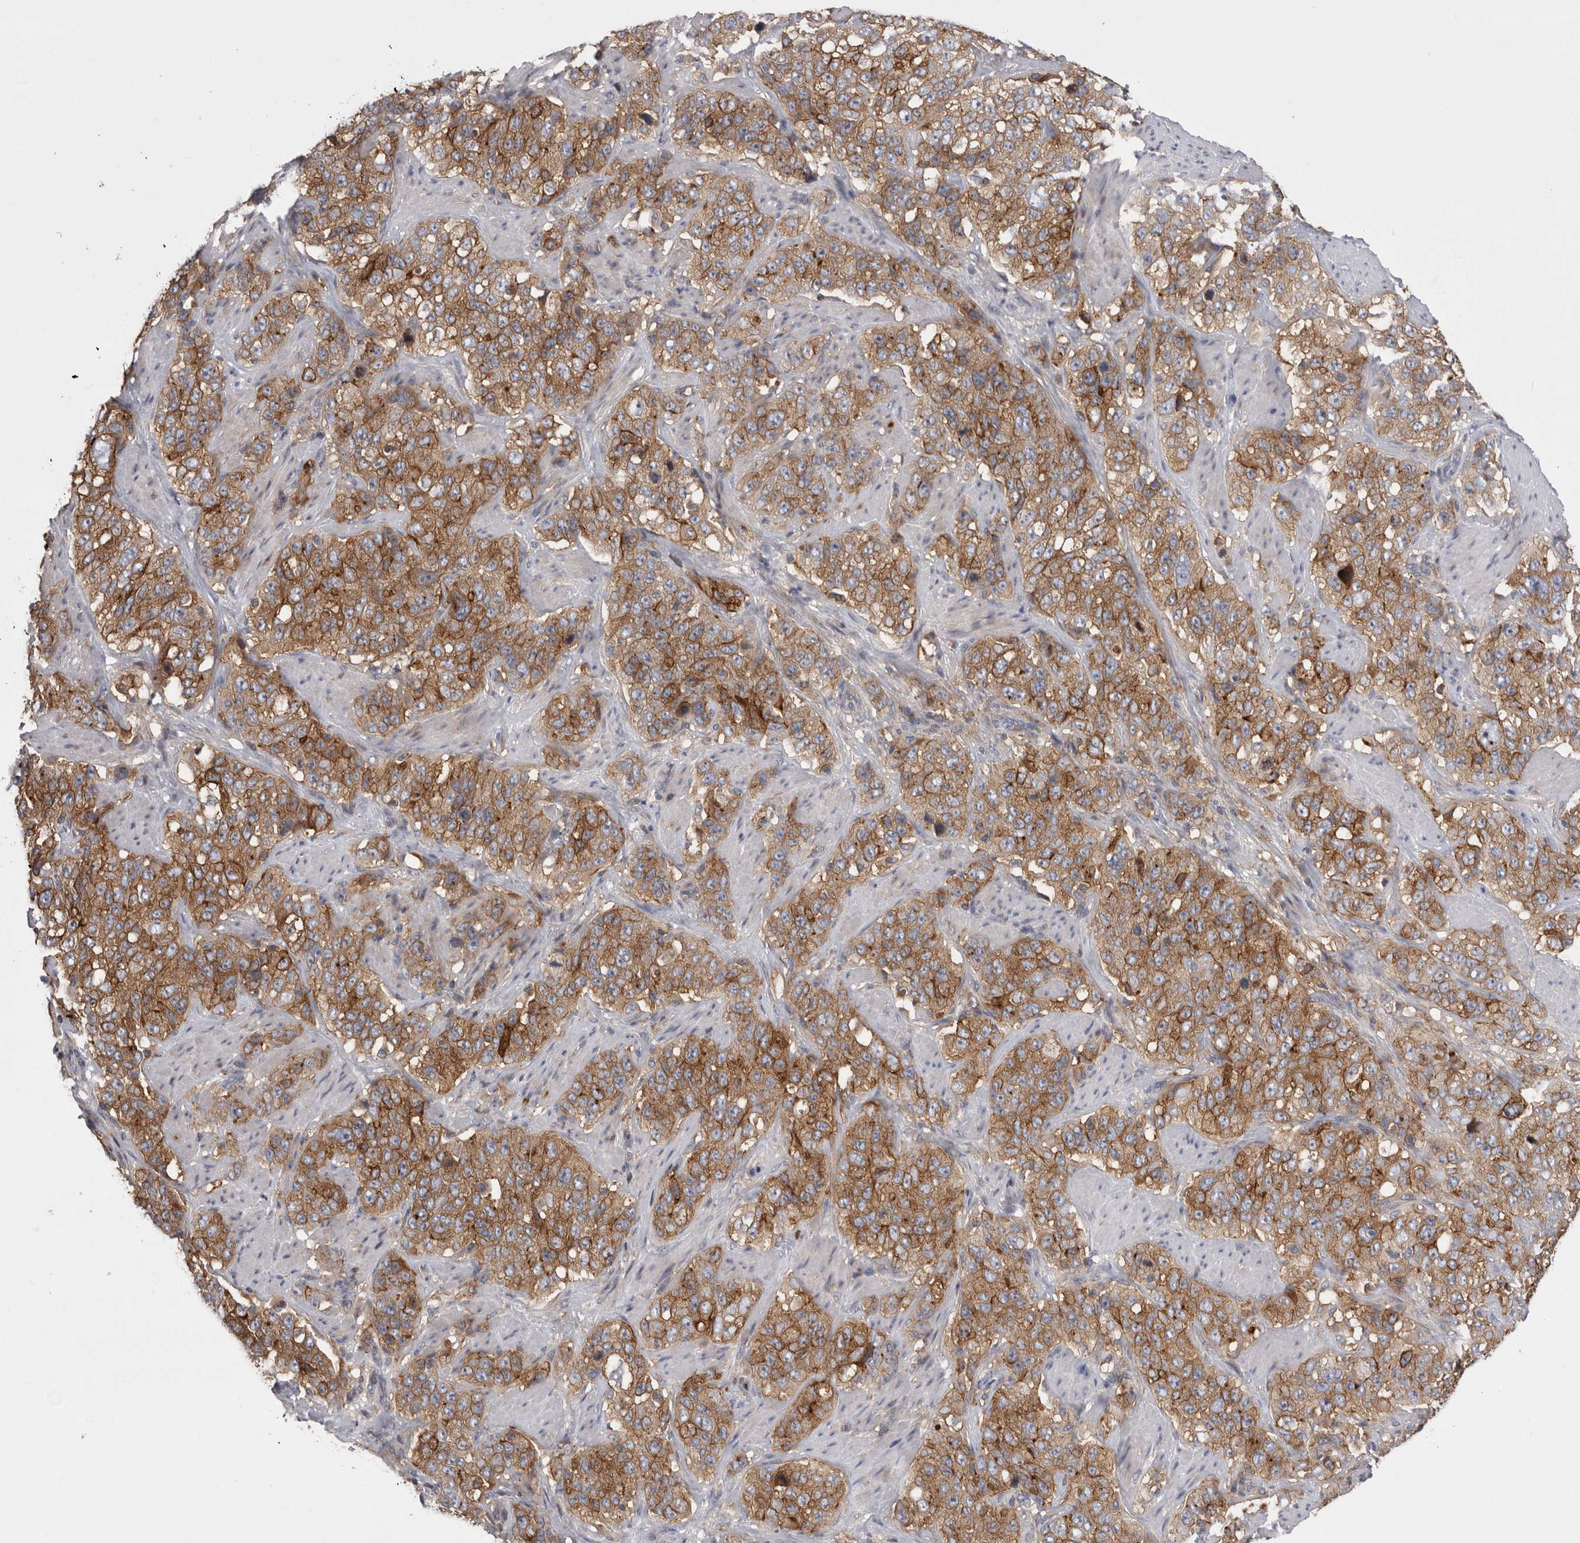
{"staining": {"intensity": "moderate", "quantity": ">75%", "location": "cytoplasmic/membranous"}, "tissue": "stomach cancer", "cell_type": "Tumor cells", "image_type": "cancer", "snomed": [{"axis": "morphology", "description": "Adenocarcinoma, NOS"}, {"axis": "topography", "description": "Stomach"}], "caption": "The histopathology image demonstrates a brown stain indicating the presence of a protein in the cytoplasmic/membranous of tumor cells in adenocarcinoma (stomach).", "gene": "RAB11FIP1", "patient": {"sex": "male", "age": 48}}